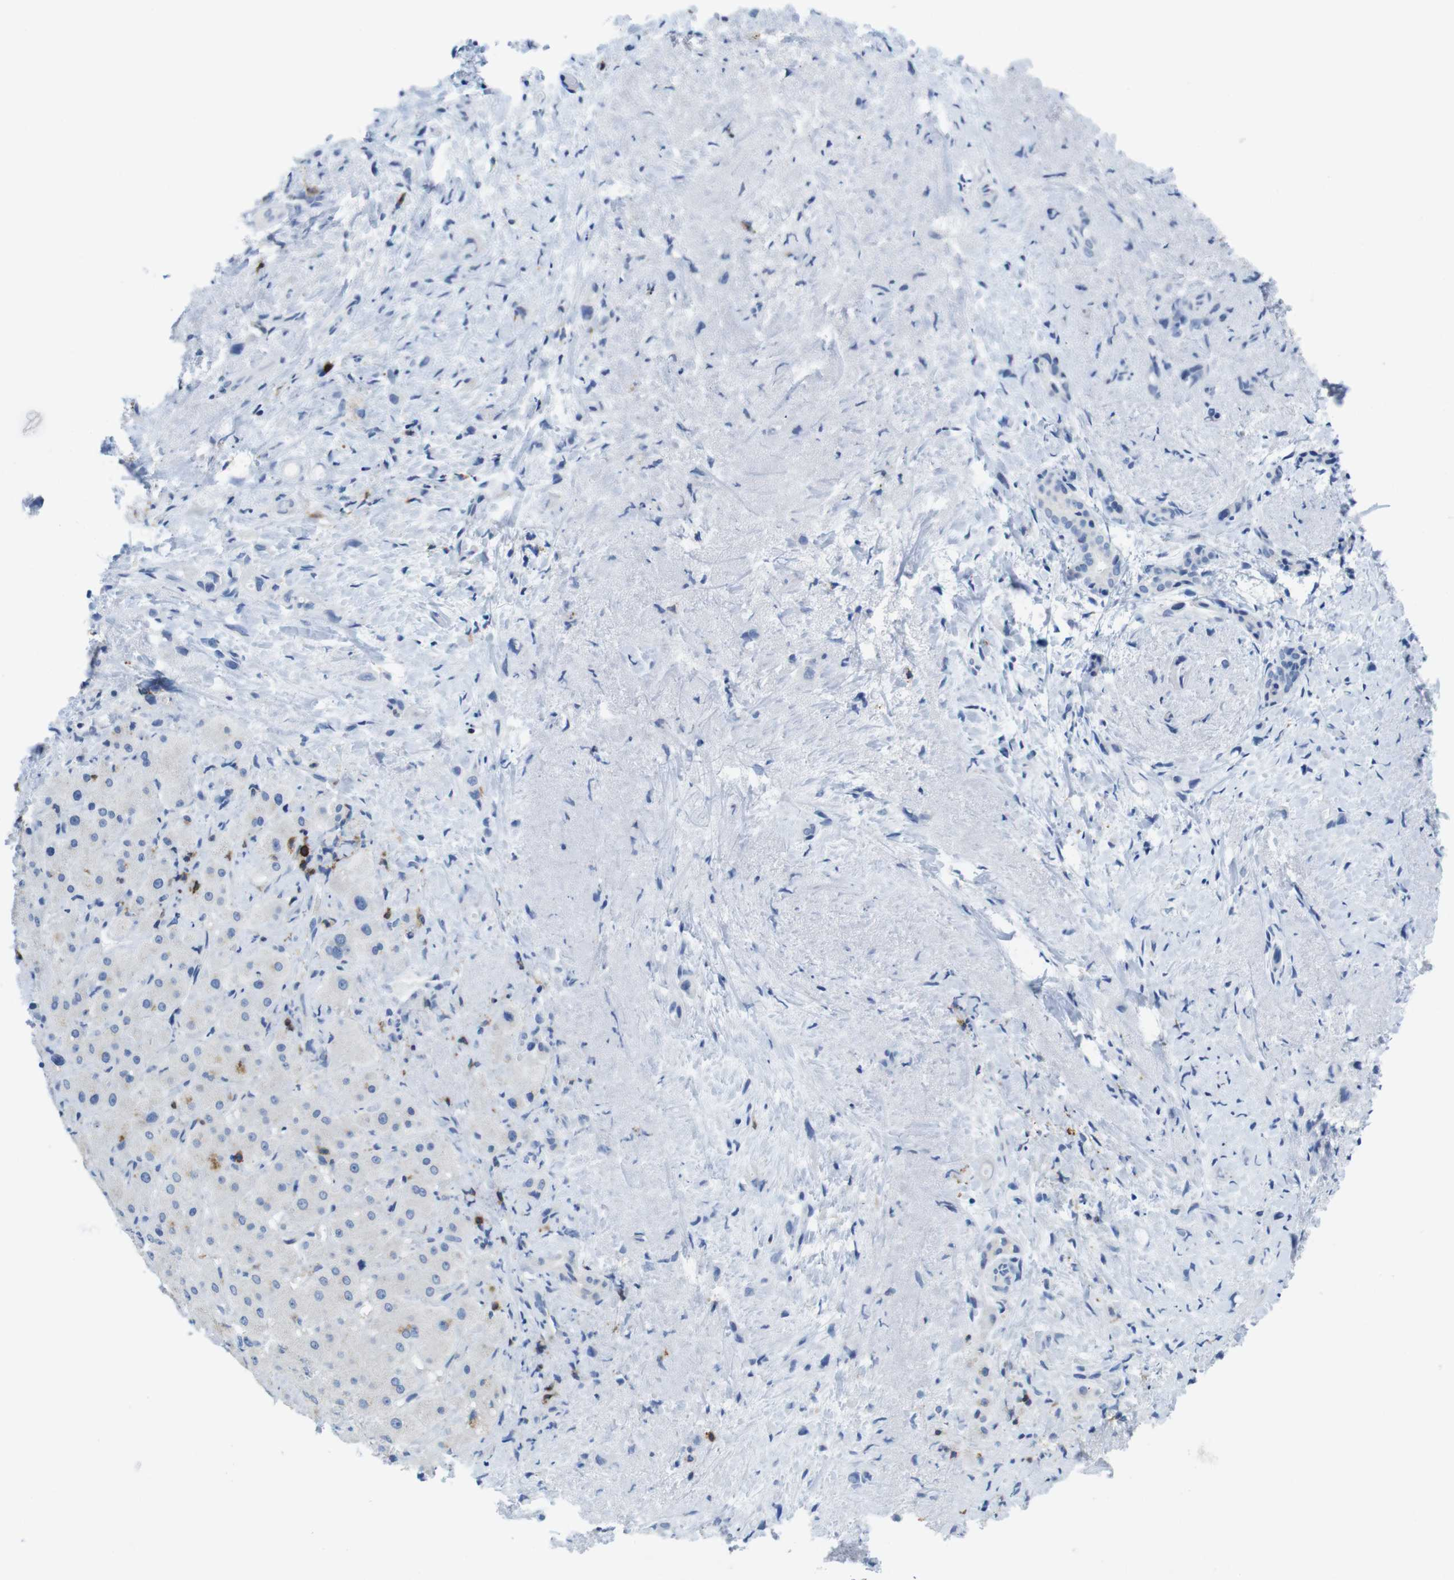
{"staining": {"intensity": "negative", "quantity": "none", "location": "none"}, "tissue": "liver cancer", "cell_type": "Tumor cells", "image_type": "cancer", "snomed": [{"axis": "morphology", "description": "Cholangiocarcinoma"}, {"axis": "topography", "description": "Liver"}], "caption": "Tumor cells show no significant positivity in cholangiocarcinoma (liver).", "gene": "CD5", "patient": {"sex": "female", "age": 65}}